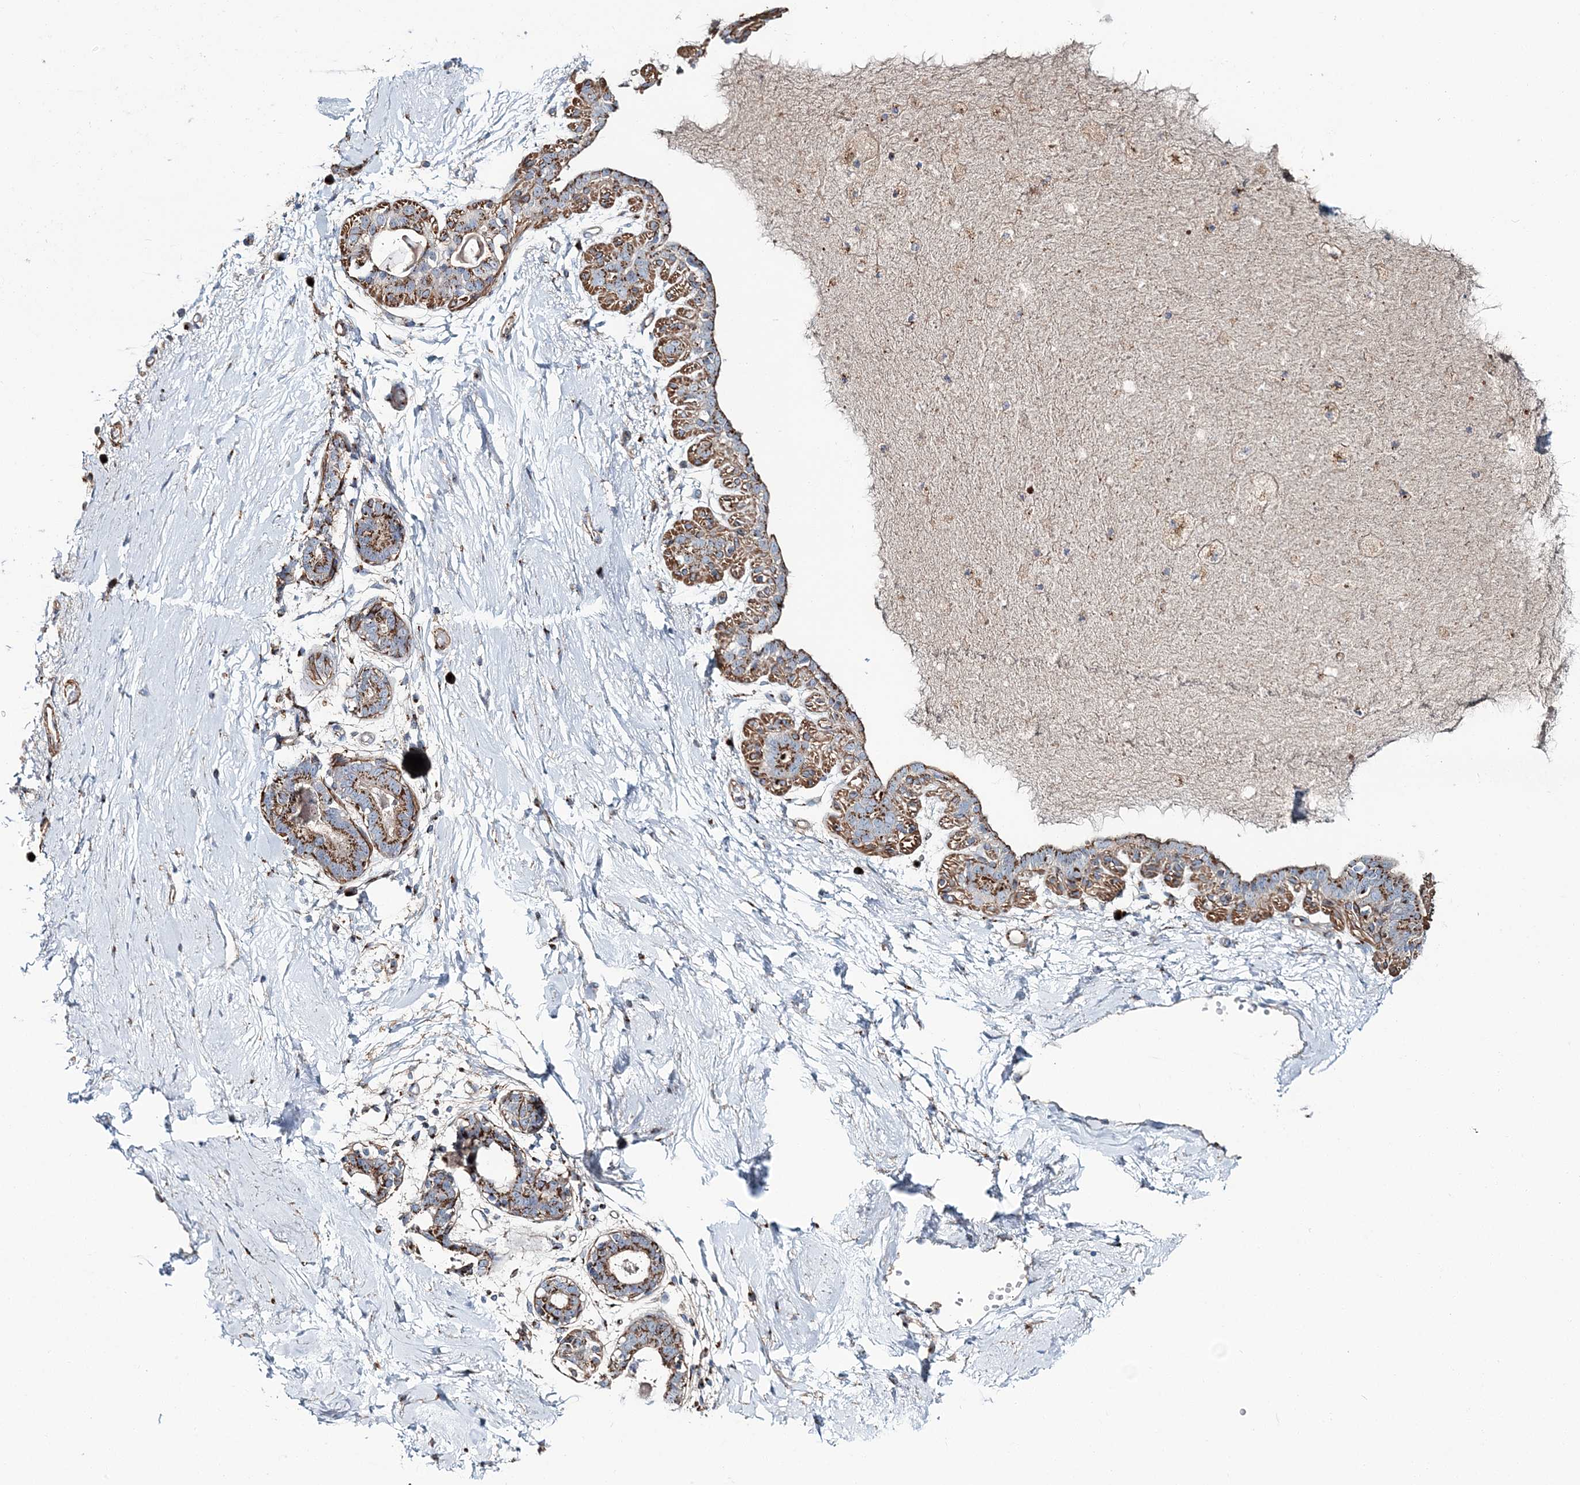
{"staining": {"intensity": "negative", "quantity": "none", "location": "none"}, "tissue": "breast", "cell_type": "Adipocytes", "image_type": "normal", "snomed": [{"axis": "morphology", "description": "Normal tissue, NOS"}, {"axis": "topography", "description": "Breast"}], "caption": "The histopathology image demonstrates no significant positivity in adipocytes of breast.", "gene": "MAN1A2", "patient": {"sex": "female", "age": 45}}